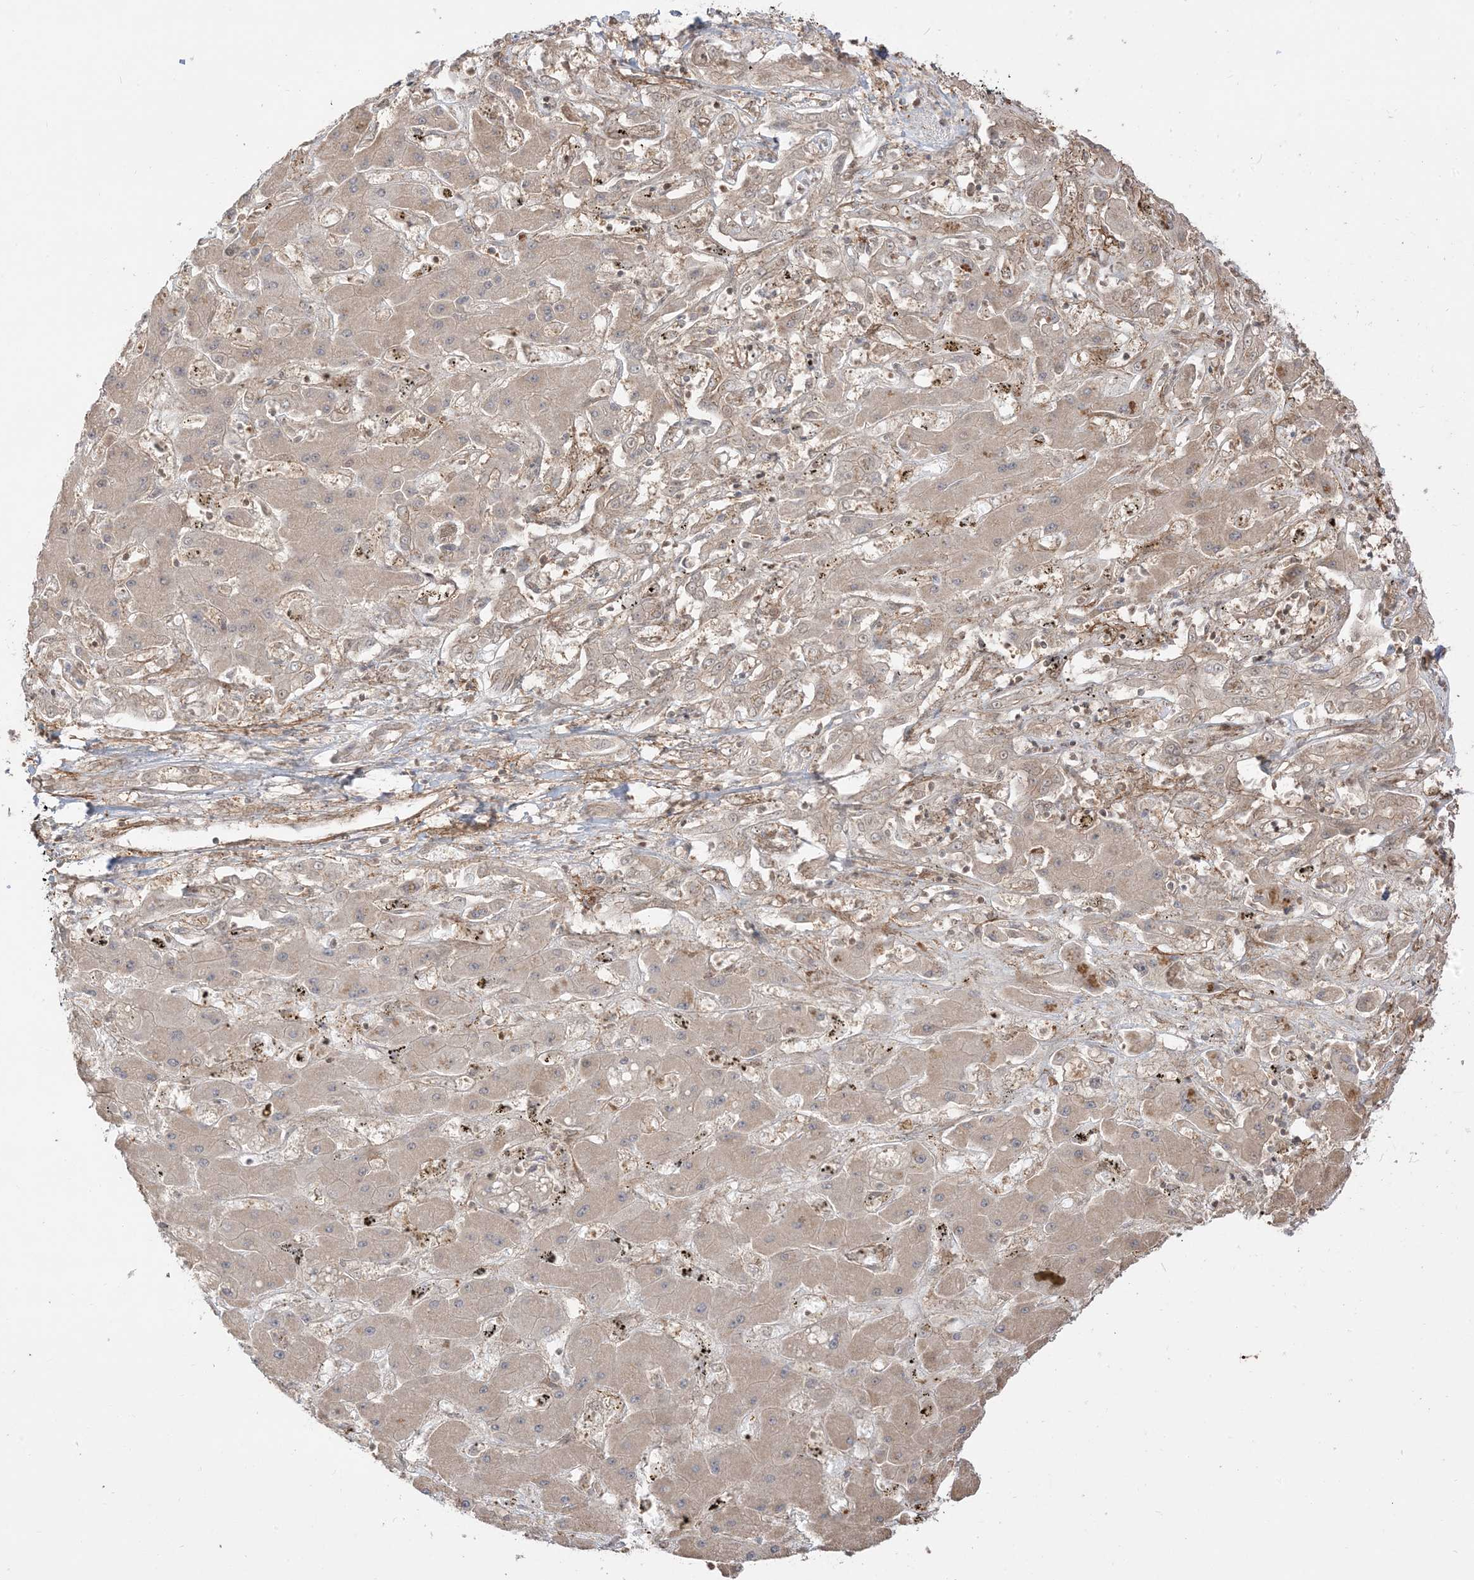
{"staining": {"intensity": "negative", "quantity": "none", "location": "none"}, "tissue": "liver cancer", "cell_type": "Tumor cells", "image_type": "cancer", "snomed": [{"axis": "morphology", "description": "Cholangiocarcinoma"}, {"axis": "topography", "description": "Liver"}], "caption": "The immunohistochemistry histopathology image has no significant positivity in tumor cells of liver cholangiocarcinoma tissue.", "gene": "TBCC", "patient": {"sex": "male", "age": 67}}